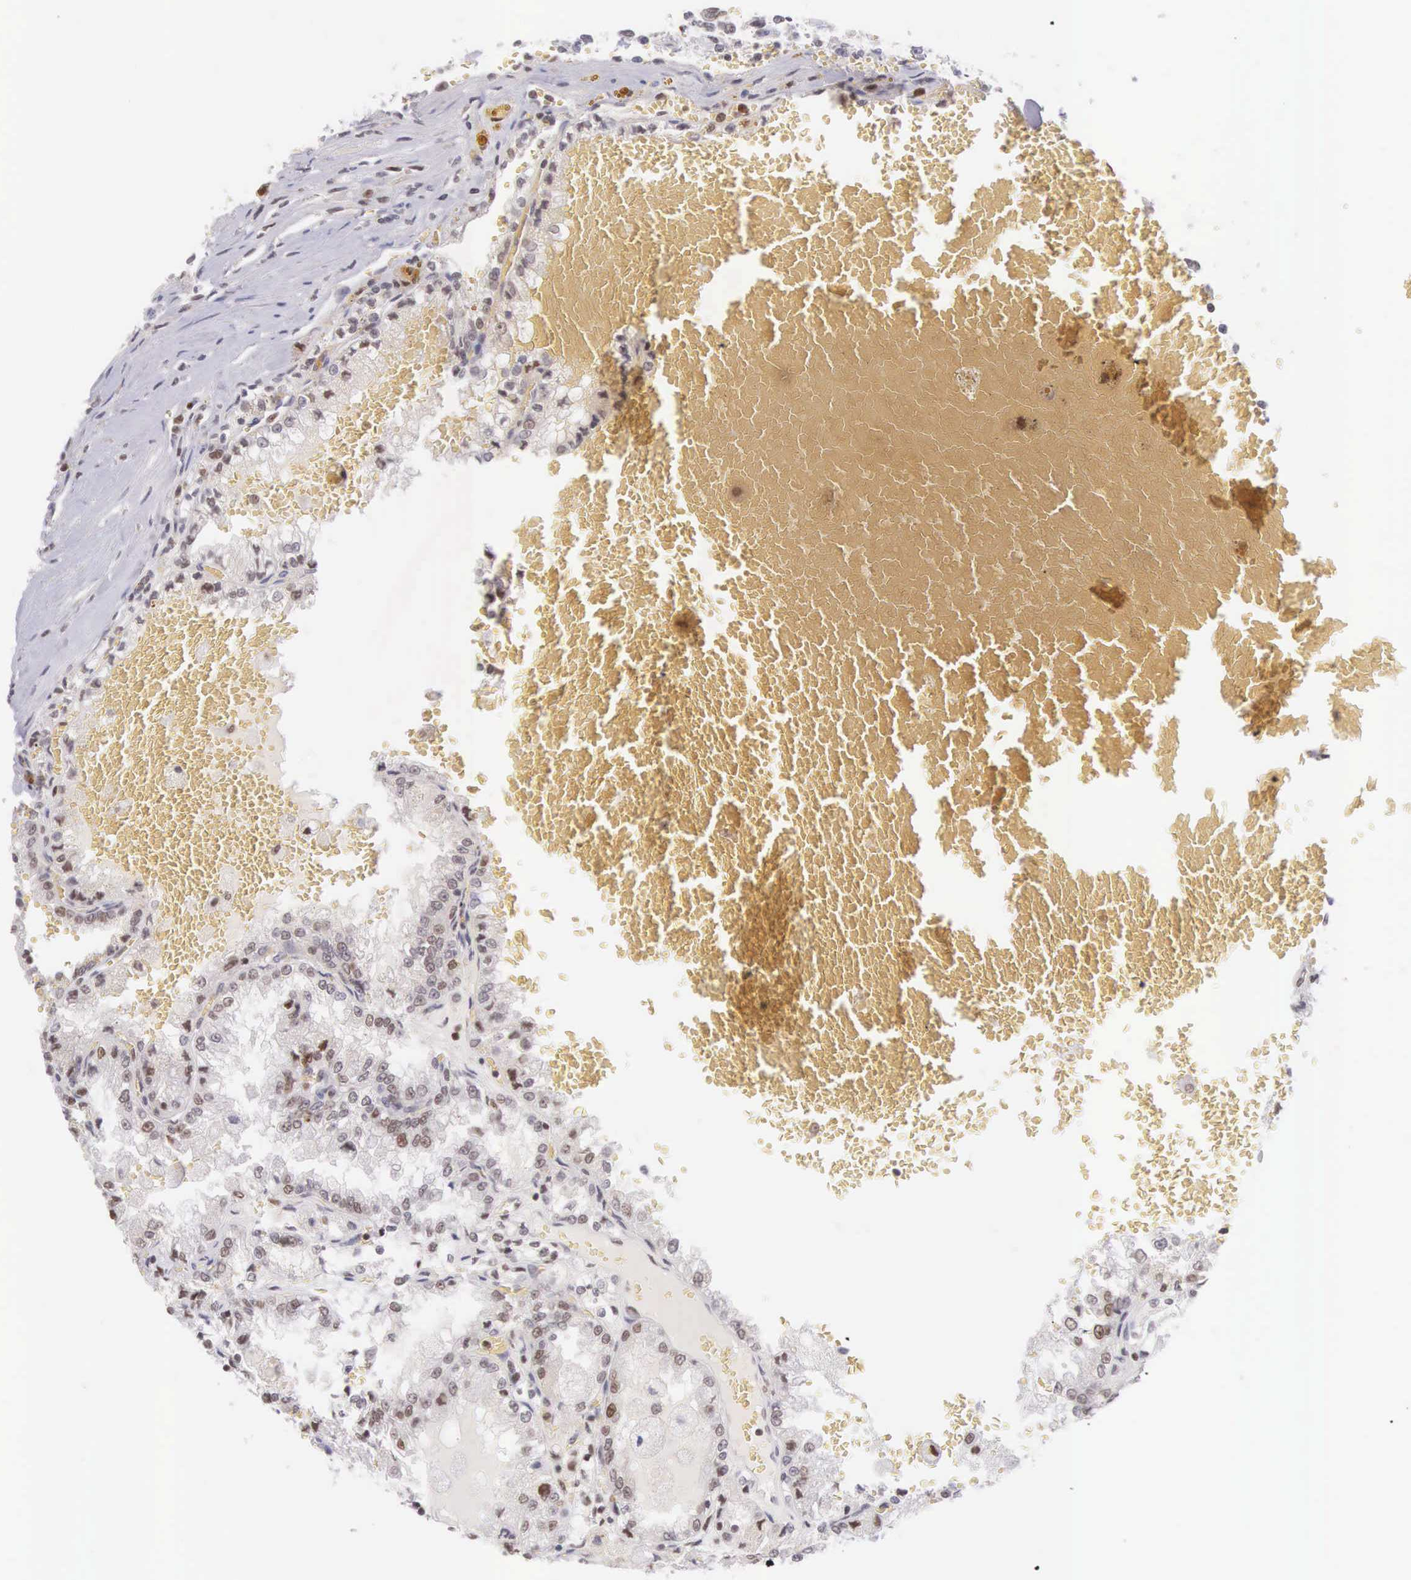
{"staining": {"intensity": "moderate", "quantity": "<25%", "location": "nuclear"}, "tissue": "renal cancer", "cell_type": "Tumor cells", "image_type": "cancer", "snomed": [{"axis": "morphology", "description": "Adenocarcinoma, NOS"}, {"axis": "topography", "description": "Kidney"}], "caption": "The micrograph reveals immunohistochemical staining of renal adenocarcinoma. There is moderate nuclear positivity is seen in about <25% of tumor cells.", "gene": "VRK1", "patient": {"sex": "female", "age": 56}}